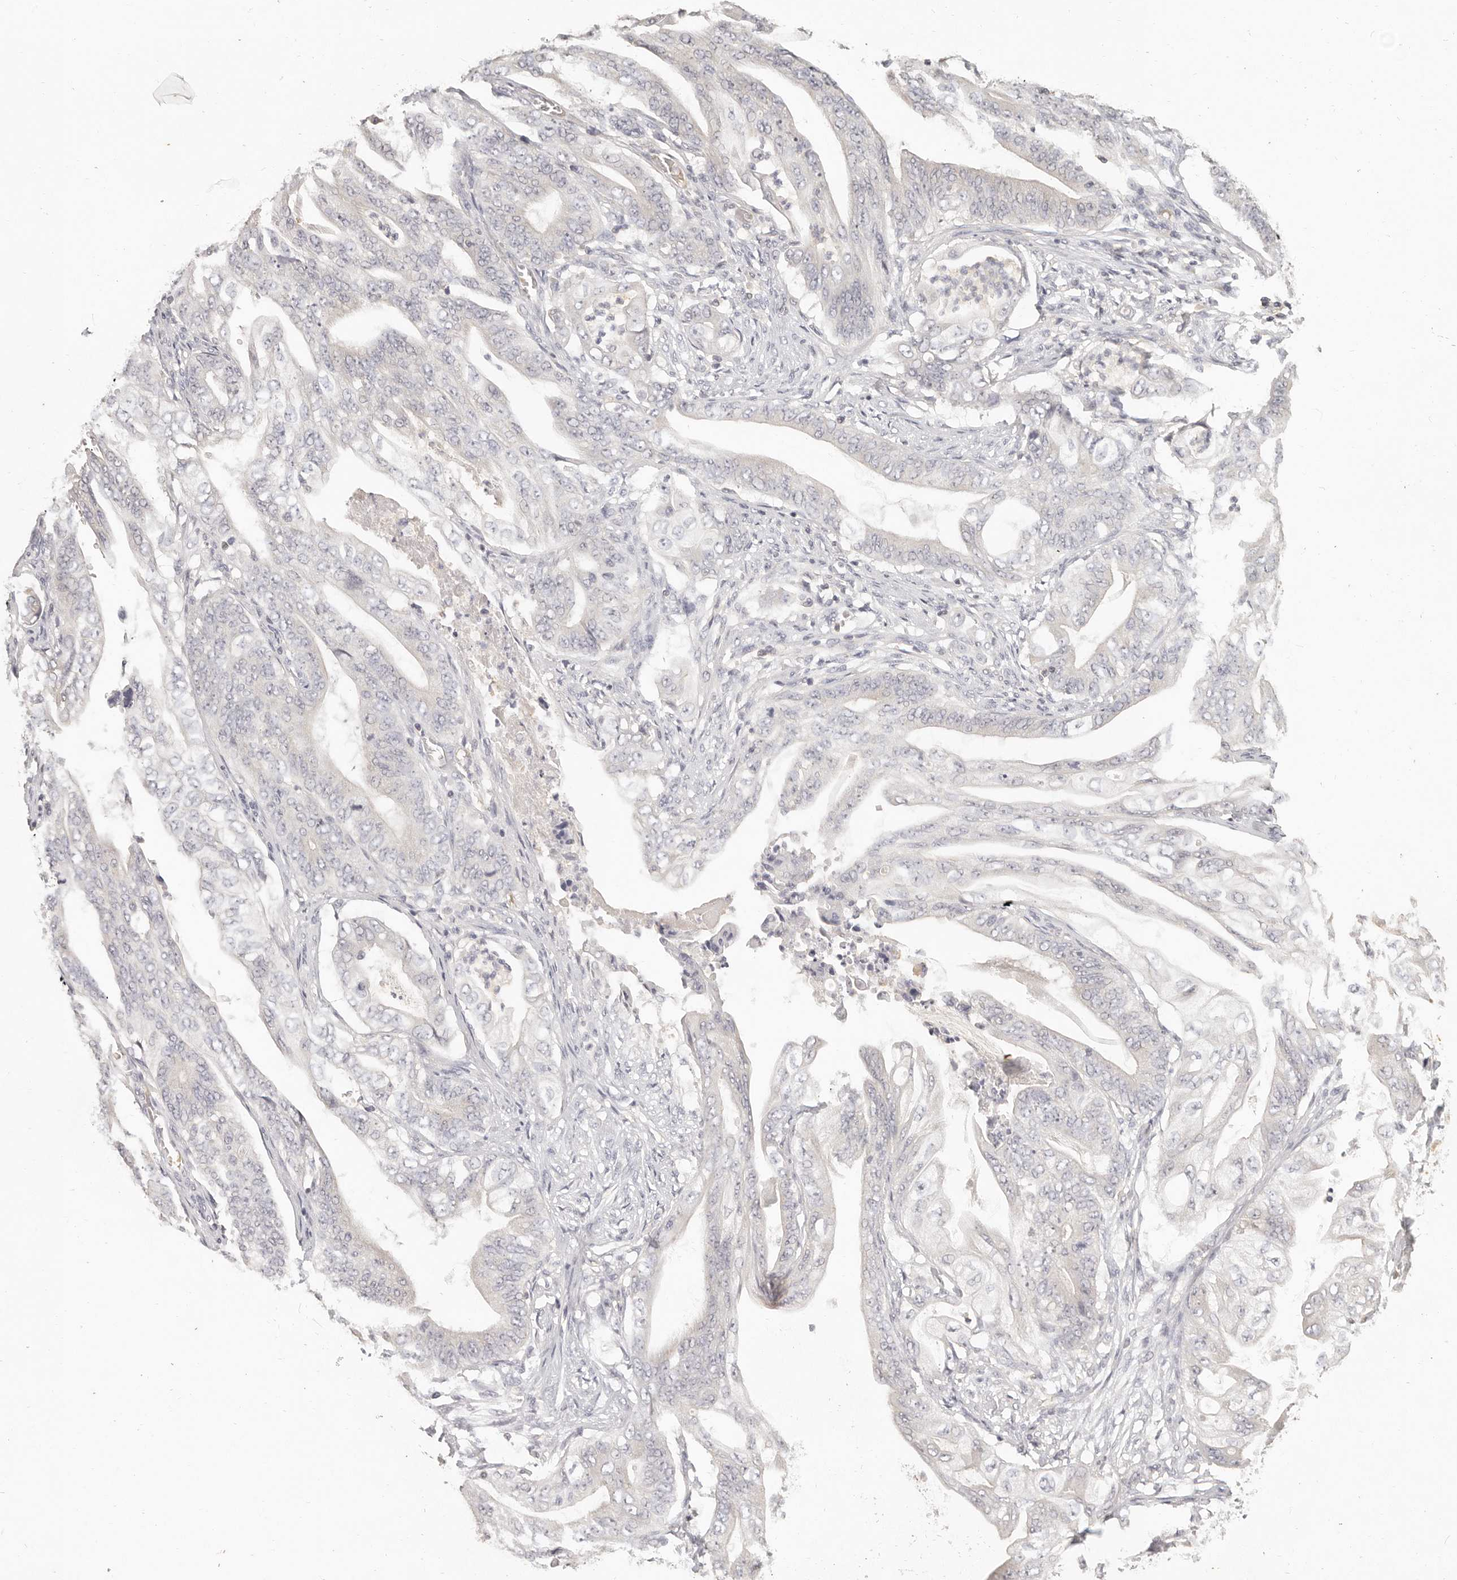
{"staining": {"intensity": "negative", "quantity": "none", "location": "none"}, "tissue": "stomach cancer", "cell_type": "Tumor cells", "image_type": "cancer", "snomed": [{"axis": "morphology", "description": "Adenocarcinoma, NOS"}, {"axis": "topography", "description": "Stomach"}], "caption": "The photomicrograph demonstrates no significant staining in tumor cells of stomach adenocarcinoma.", "gene": "CSK", "patient": {"sex": "female", "age": 73}}